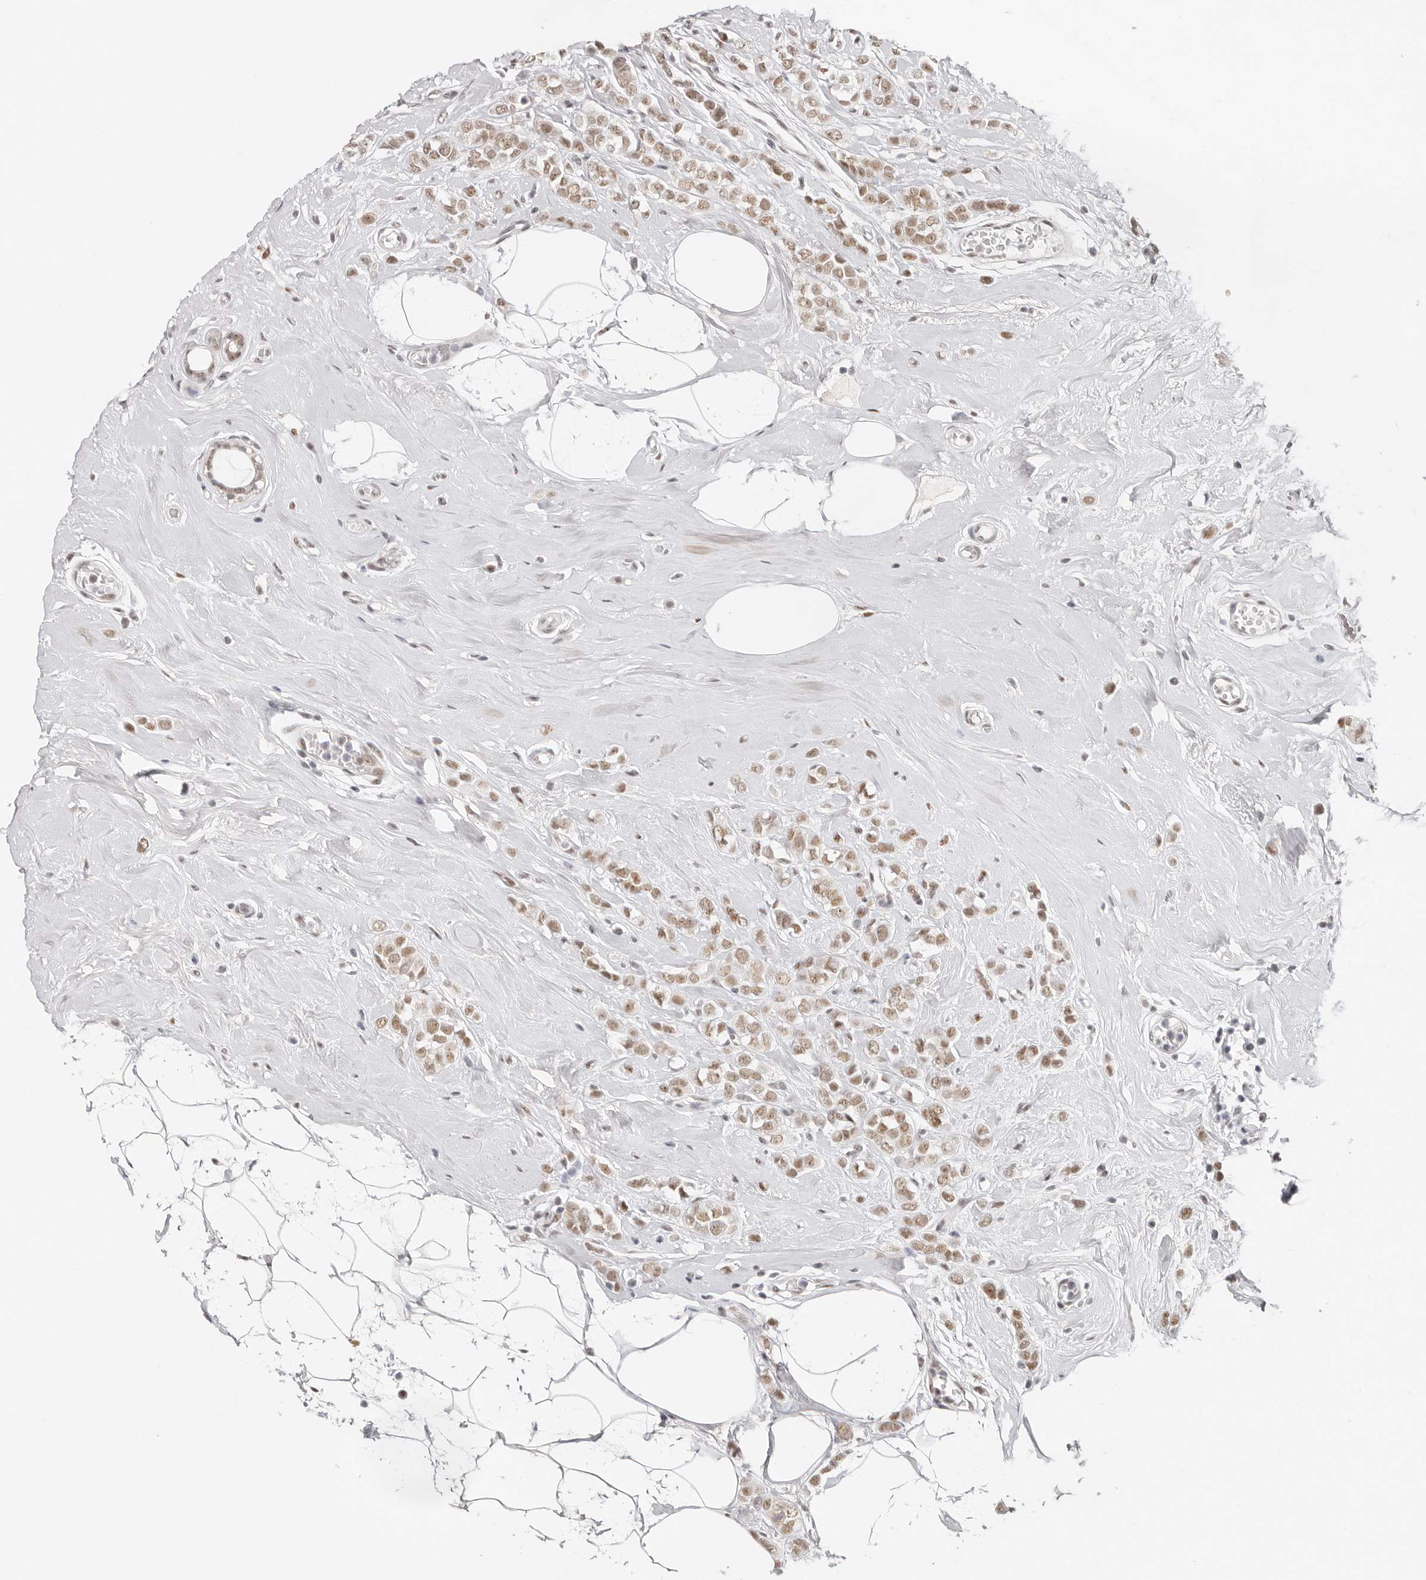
{"staining": {"intensity": "moderate", "quantity": ">75%", "location": "nuclear"}, "tissue": "breast cancer", "cell_type": "Tumor cells", "image_type": "cancer", "snomed": [{"axis": "morphology", "description": "Lobular carcinoma"}, {"axis": "topography", "description": "Breast"}], "caption": "A brown stain highlights moderate nuclear staining of a protein in breast cancer tumor cells.", "gene": "LARP7", "patient": {"sex": "female", "age": 47}}